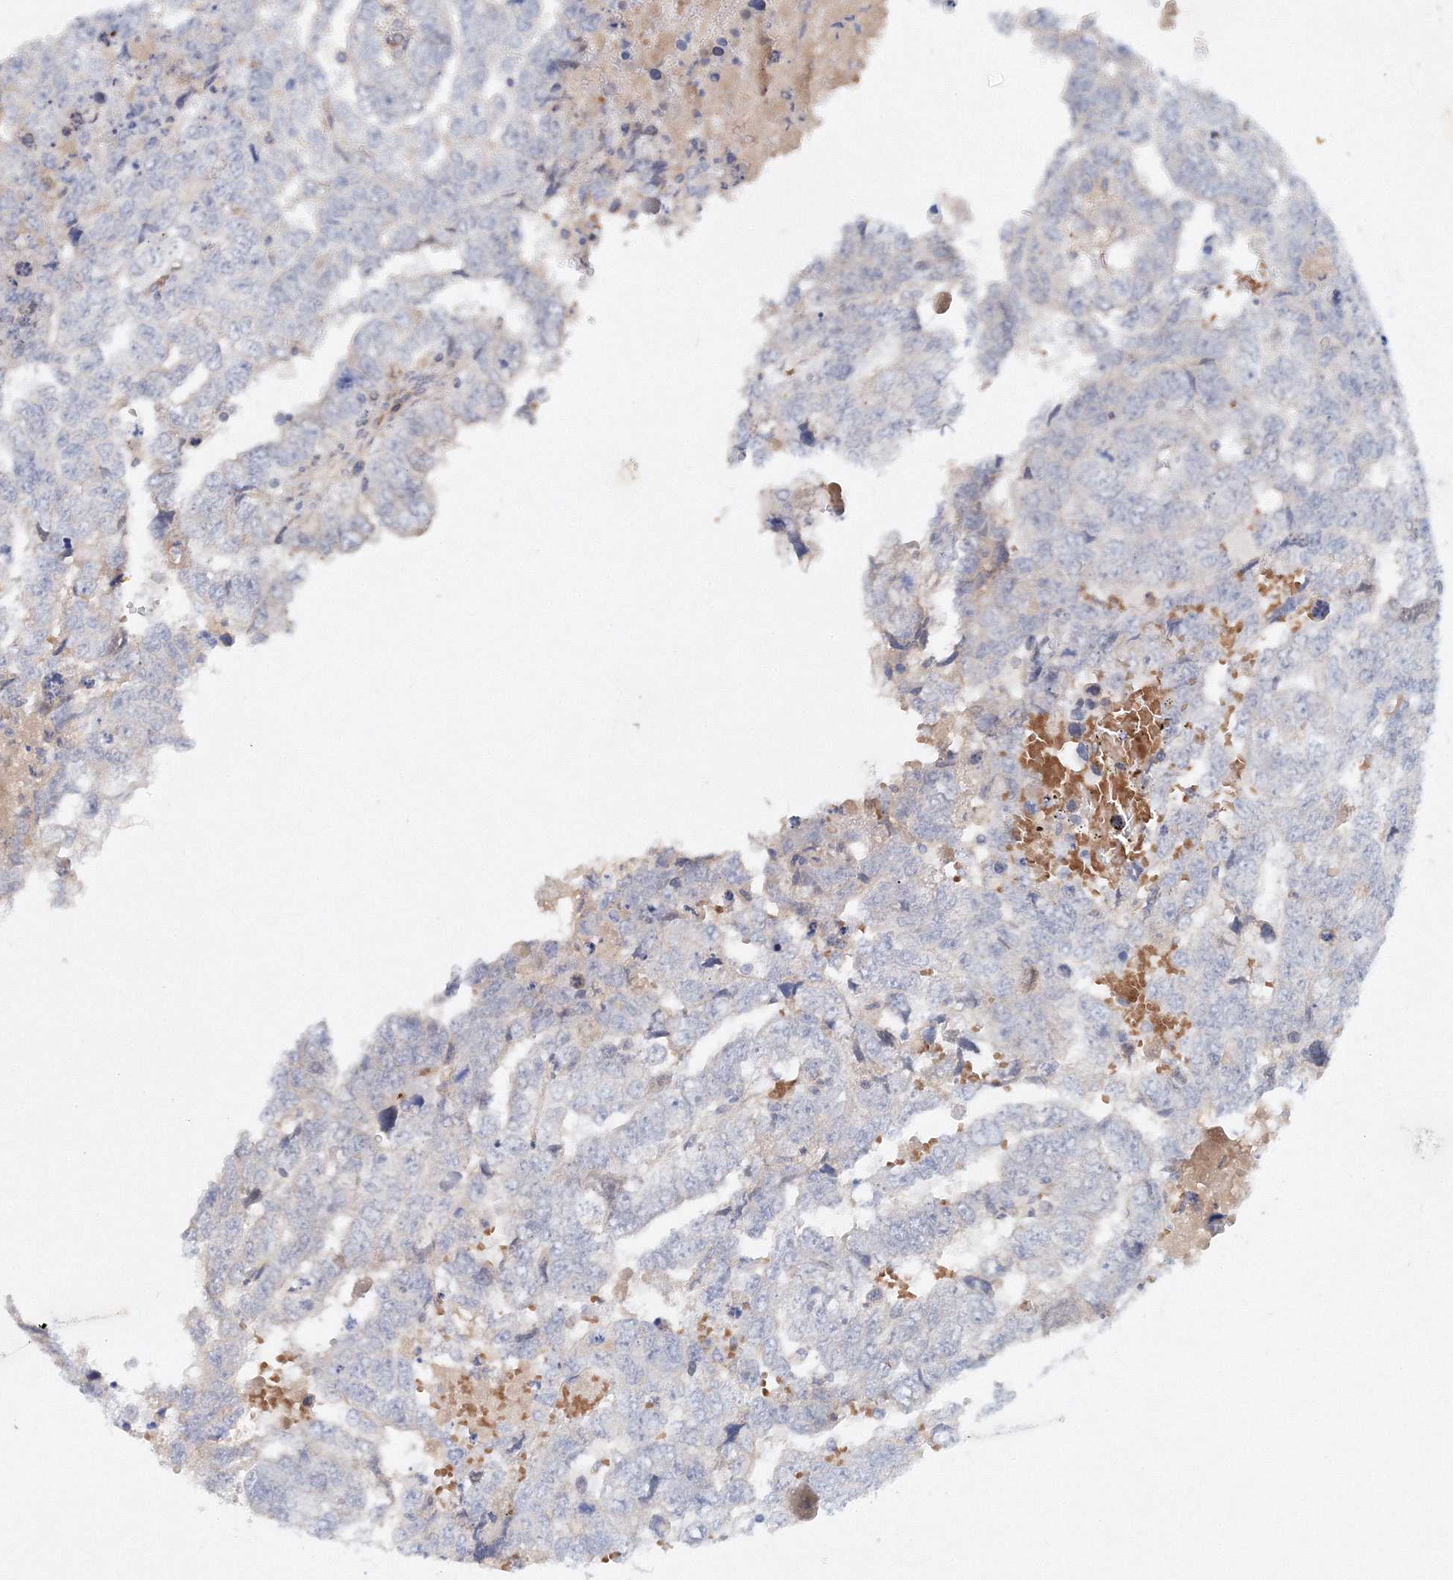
{"staining": {"intensity": "negative", "quantity": "none", "location": "none"}, "tissue": "testis cancer", "cell_type": "Tumor cells", "image_type": "cancer", "snomed": [{"axis": "morphology", "description": "Carcinoma, Embryonal, NOS"}, {"axis": "topography", "description": "Testis"}], "caption": "This is a image of immunohistochemistry (IHC) staining of testis cancer (embryonal carcinoma), which shows no positivity in tumor cells.", "gene": "SH3BP5", "patient": {"sex": "male", "age": 45}}